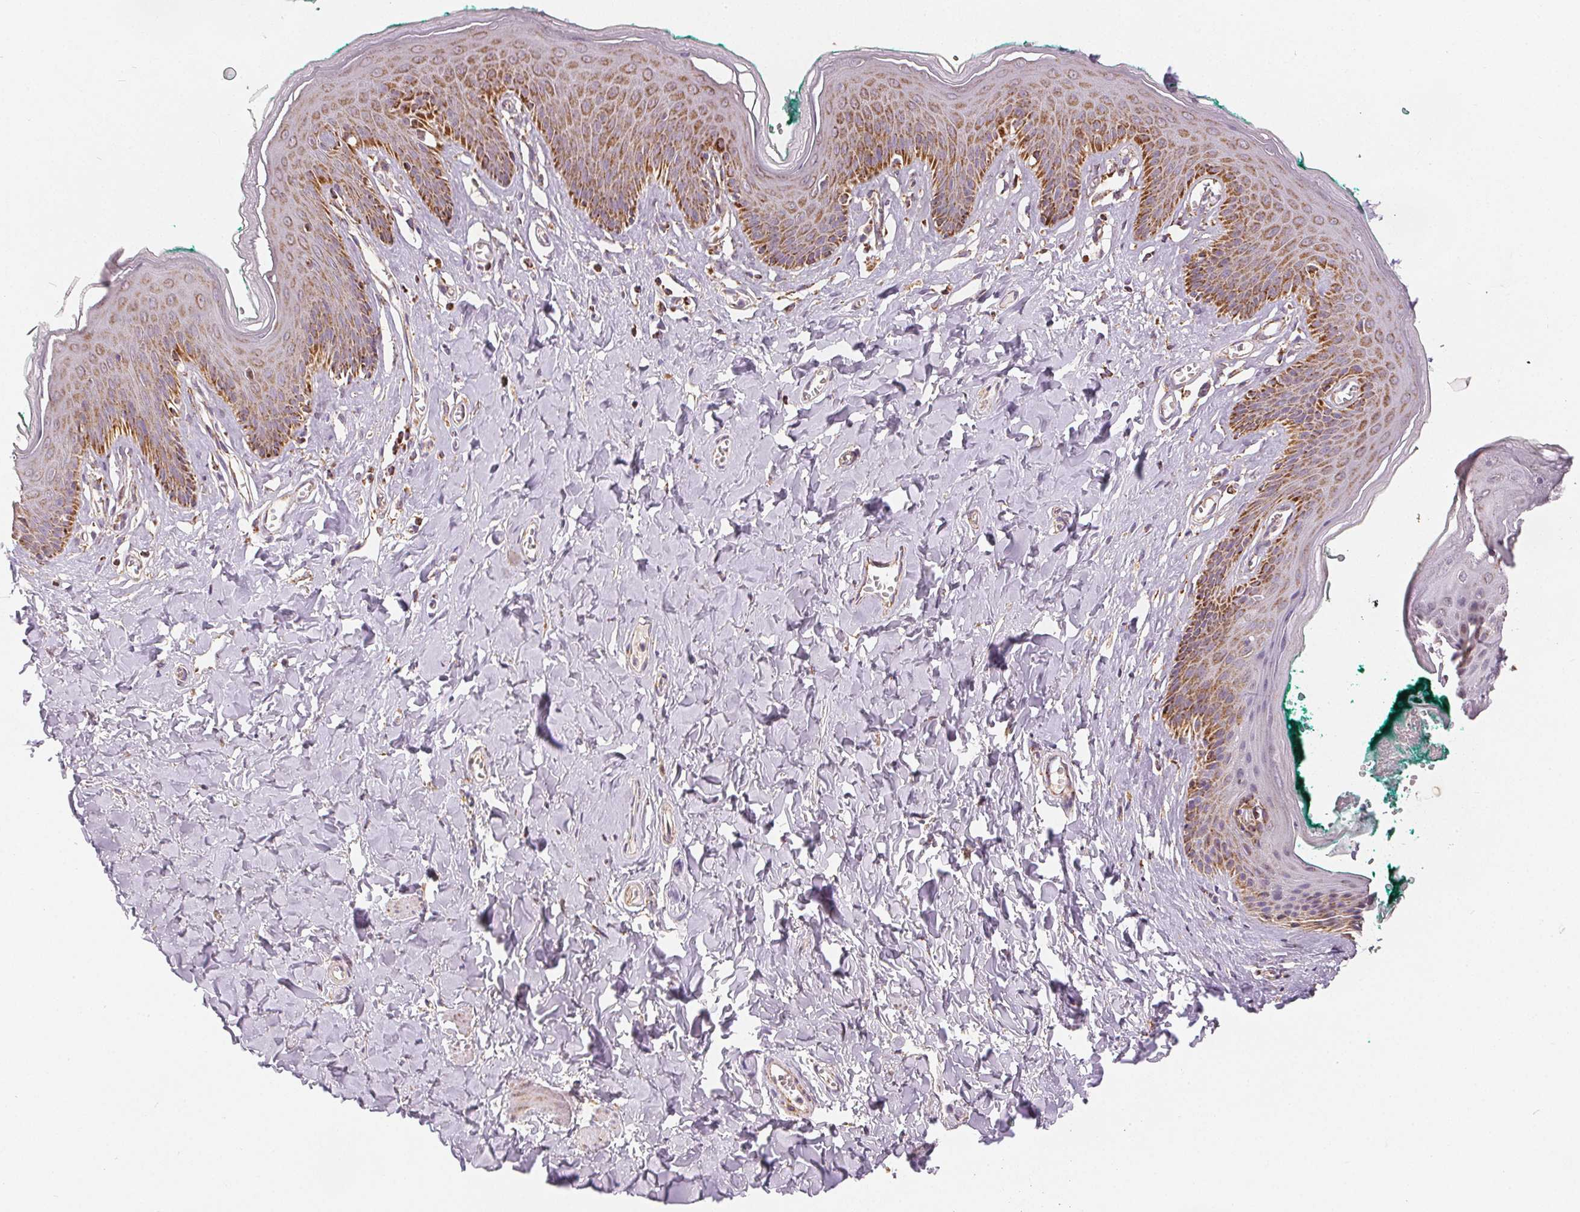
{"staining": {"intensity": "strong", "quantity": "25%-75%", "location": "cytoplasmic/membranous"}, "tissue": "skin", "cell_type": "Epidermal cells", "image_type": "normal", "snomed": [{"axis": "morphology", "description": "Normal tissue, NOS"}, {"axis": "topography", "description": "Vulva"}, {"axis": "topography", "description": "Peripheral nerve tissue"}], "caption": "A histopathology image of skin stained for a protein demonstrates strong cytoplasmic/membranous brown staining in epidermal cells. Using DAB (brown) and hematoxylin (blue) stains, captured at high magnification using brightfield microscopy.", "gene": "SDHB", "patient": {"sex": "female", "age": 66}}